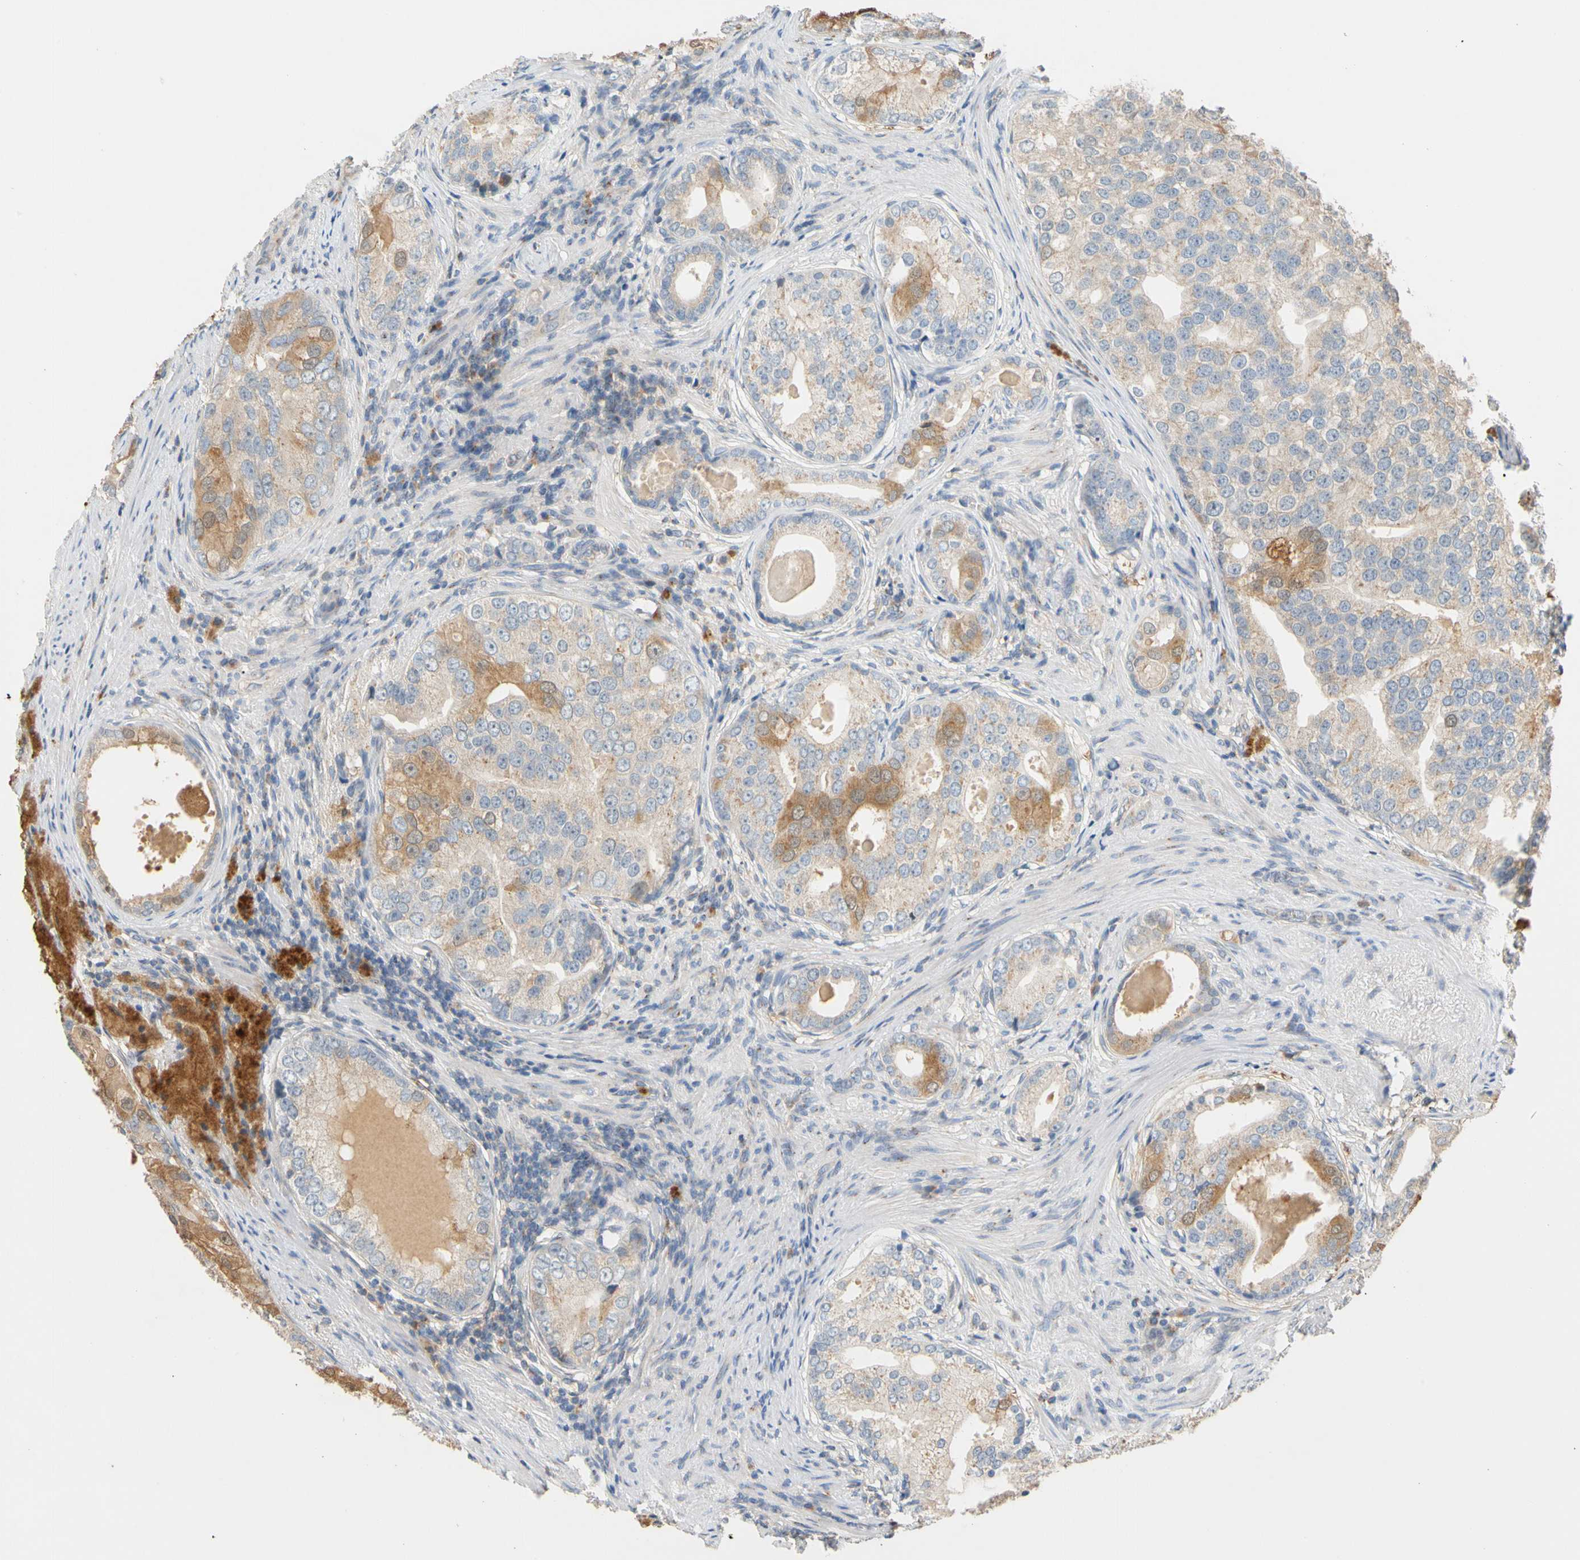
{"staining": {"intensity": "weak", "quantity": ">75%", "location": "cytoplasmic/membranous"}, "tissue": "prostate cancer", "cell_type": "Tumor cells", "image_type": "cancer", "snomed": [{"axis": "morphology", "description": "Adenocarcinoma, High grade"}, {"axis": "topography", "description": "Prostate"}], "caption": "A high-resolution histopathology image shows immunohistochemistry (IHC) staining of high-grade adenocarcinoma (prostate), which exhibits weak cytoplasmic/membranous staining in approximately >75% of tumor cells.", "gene": "GPSM2", "patient": {"sex": "male", "age": 66}}